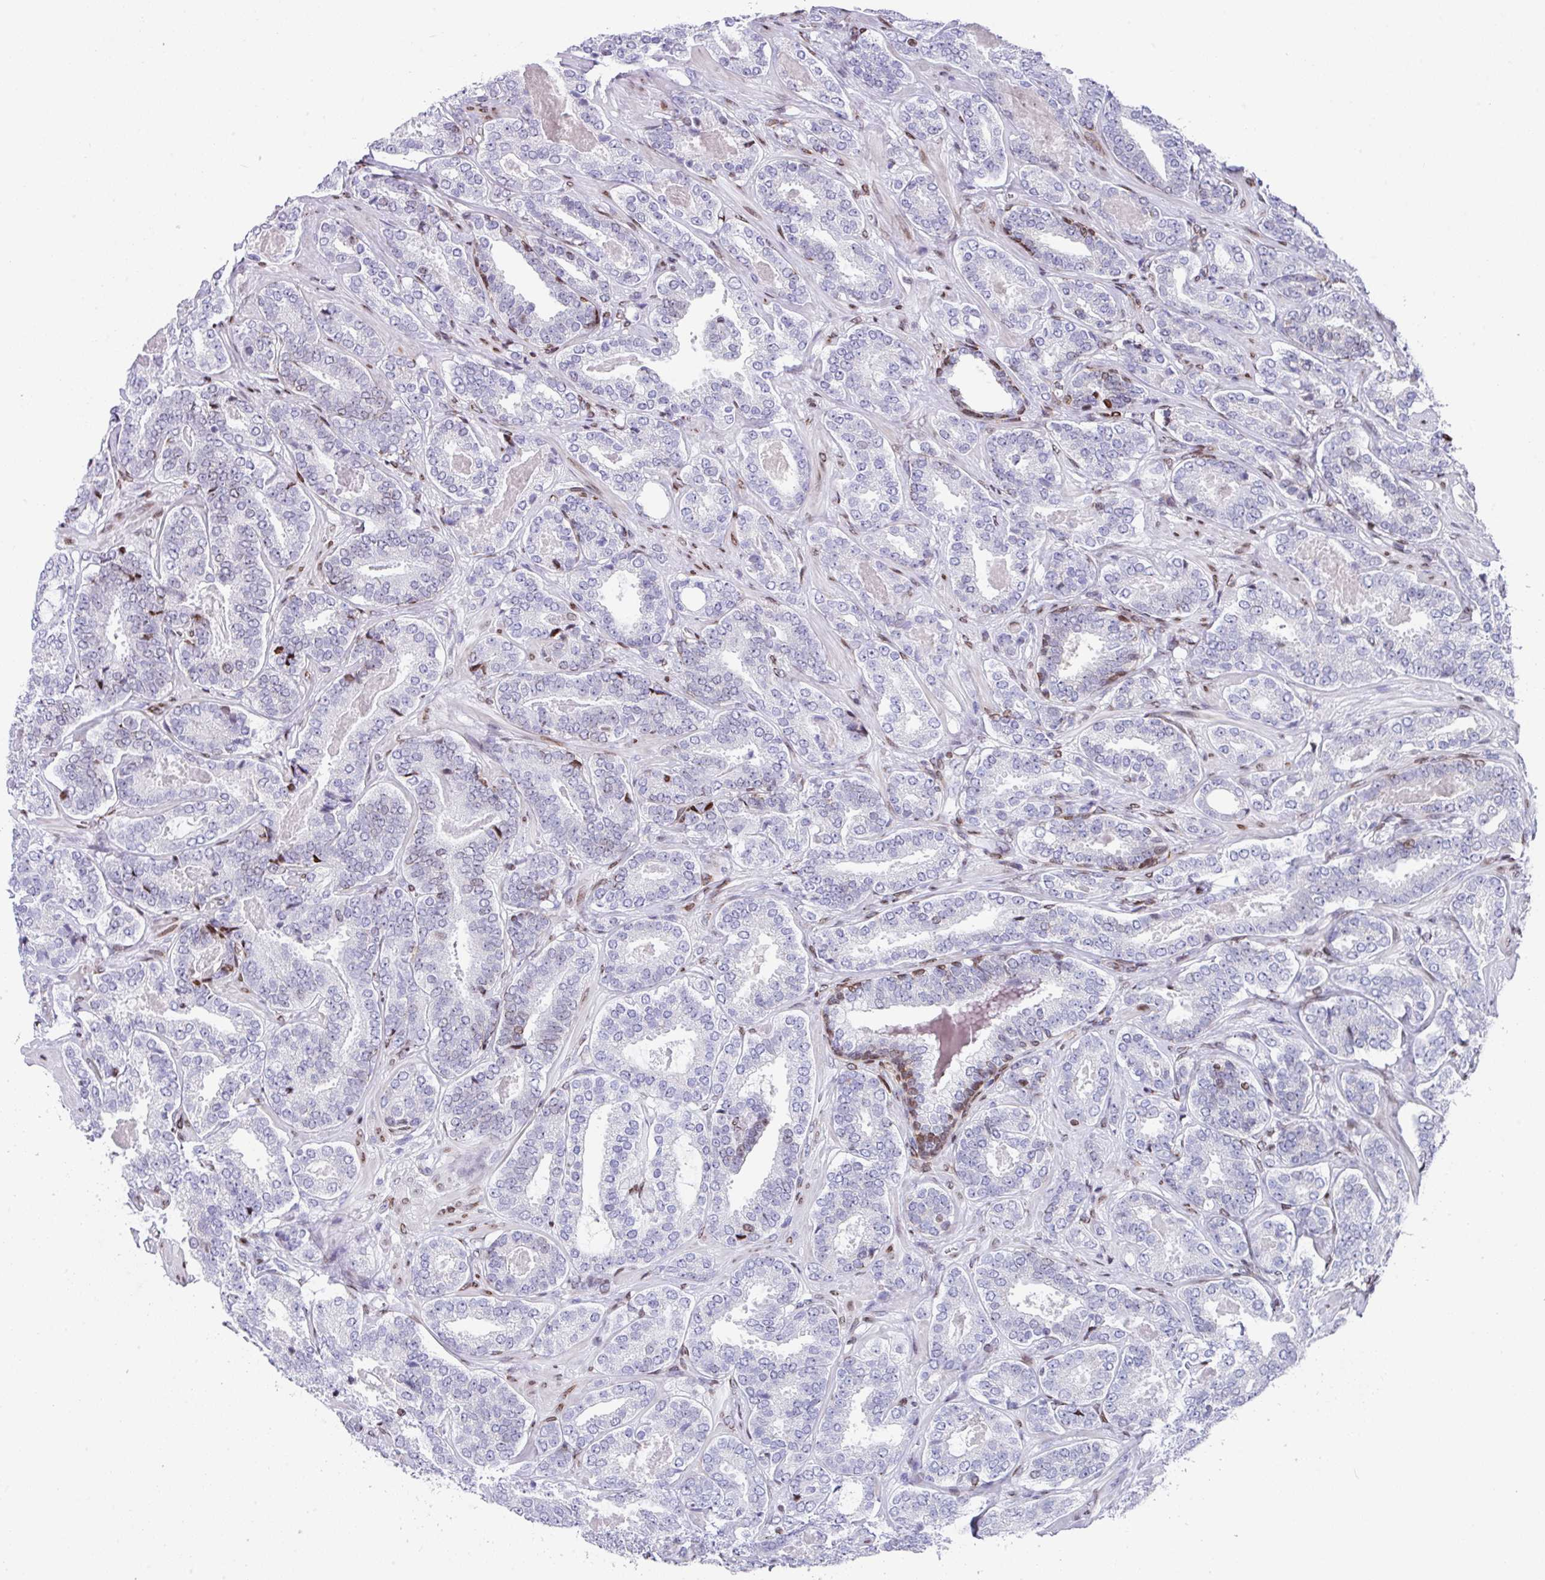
{"staining": {"intensity": "negative", "quantity": "none", "location": "none"}, "tissue": "prostate cancer", "cell_type": "Tumor cells", "image_type": "cancer", "snomed": [{"axis": "morphology", "description": "Adenocarcinoma, High grade"}, {"axis": "topography", "description": "Prostate"}], "caption": "Immunohistochemistry photomicrograph of prostate adenocarcinoma (high-grade) stained for a protein (brown), which demonstrates no staining in tumor cells.", "gene": "TCF3", "patient": {"sex": "male", "age": 65}}